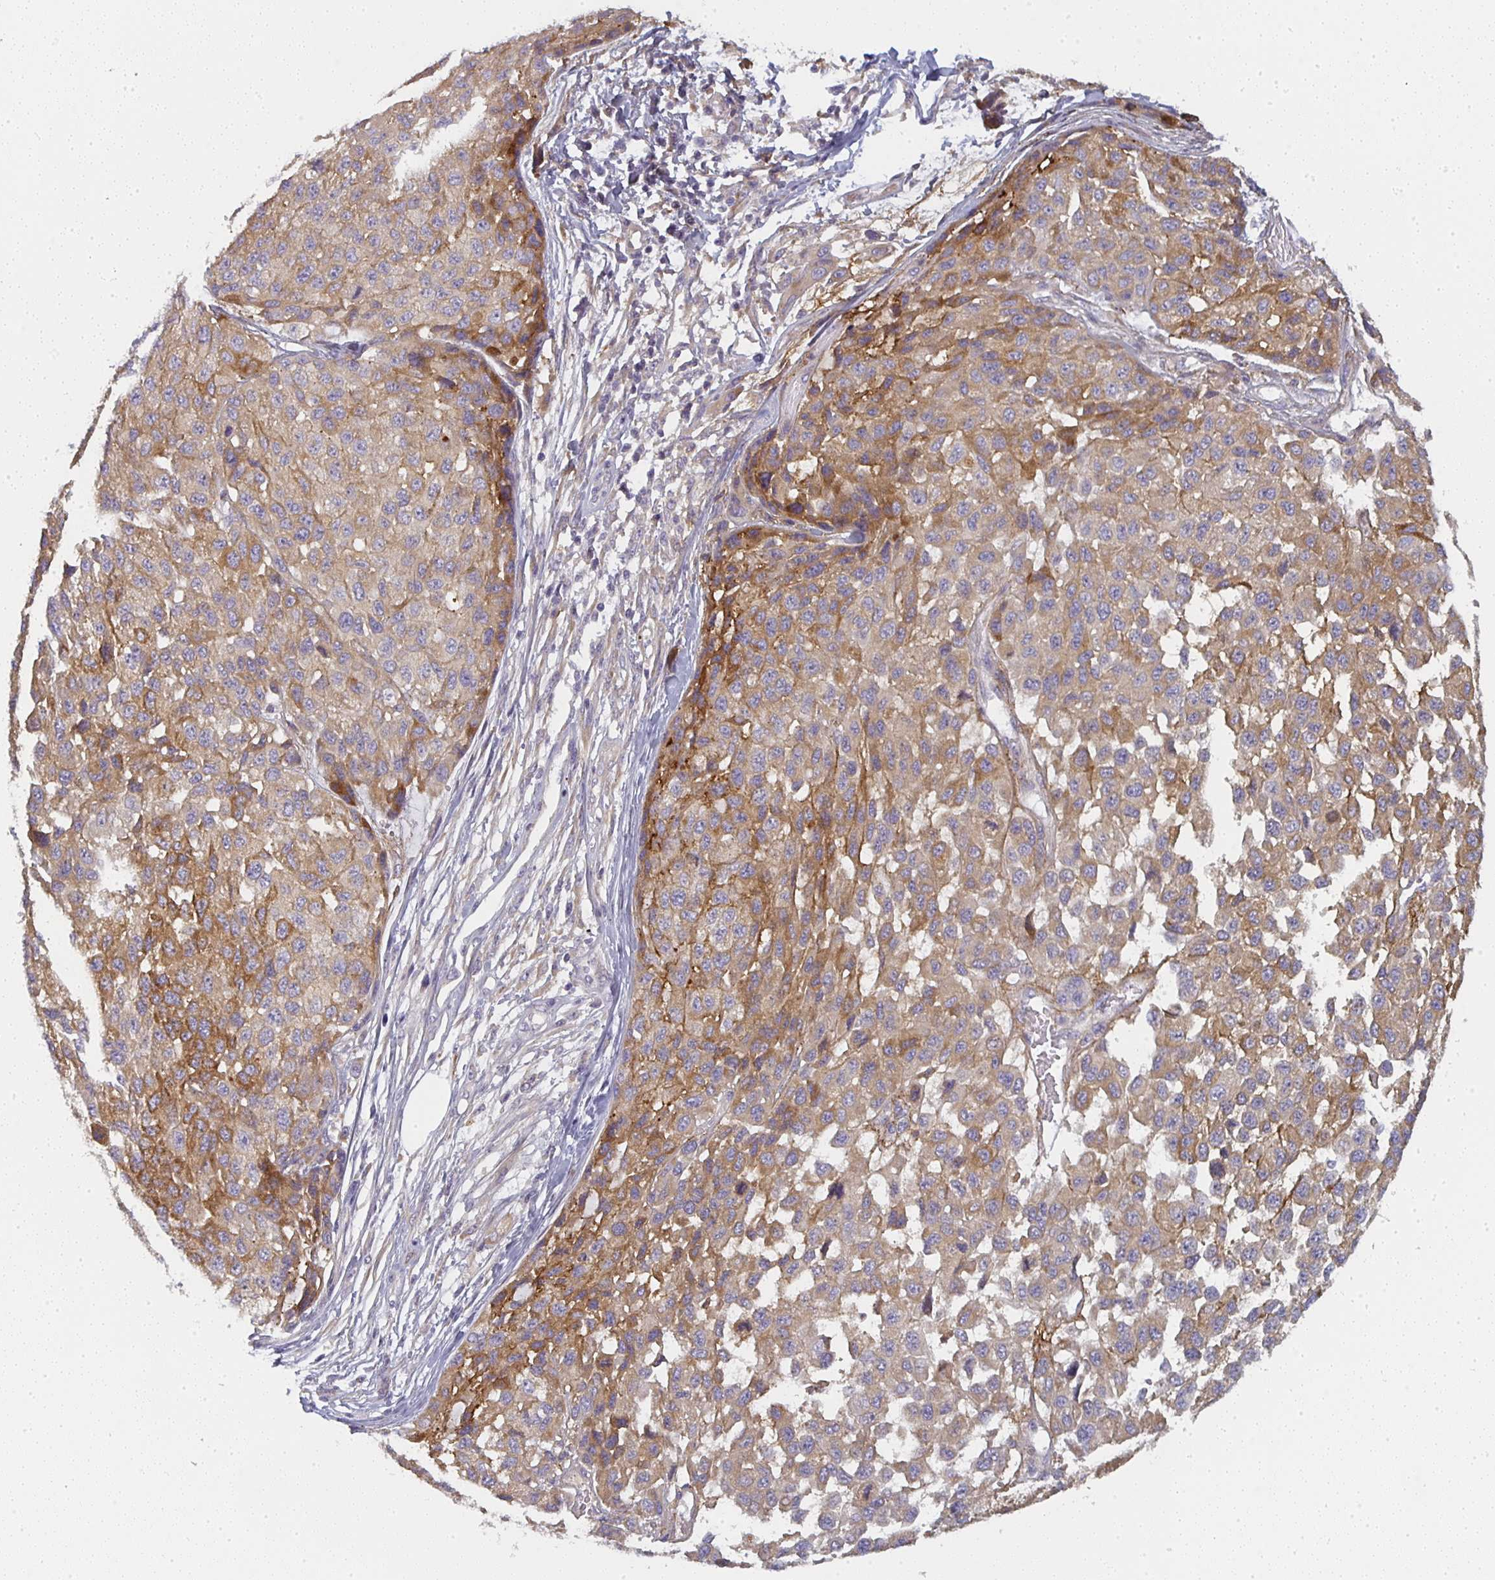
{"staining": {"intensity": "moderate", "quantity": "25%-75%", "location": "cytoplasmic/membranous"}, "tissue": "melanoma", "cell_type": "Tumor cells", "image_type": "cancer", "snomed": [{"axis": "morphology", "description": "Malignant melanoma, NOS"}, {"axis": "topography", "description": "Skin"}], "caption": "Melanoma tissue displays moderate cytoplasmic/membranous expression in about 25%-75% of tumor cells, visualized by immunohistochemistry.", "gene": "CTHRC1", "patient": {"sex": "male", "age": 62}}